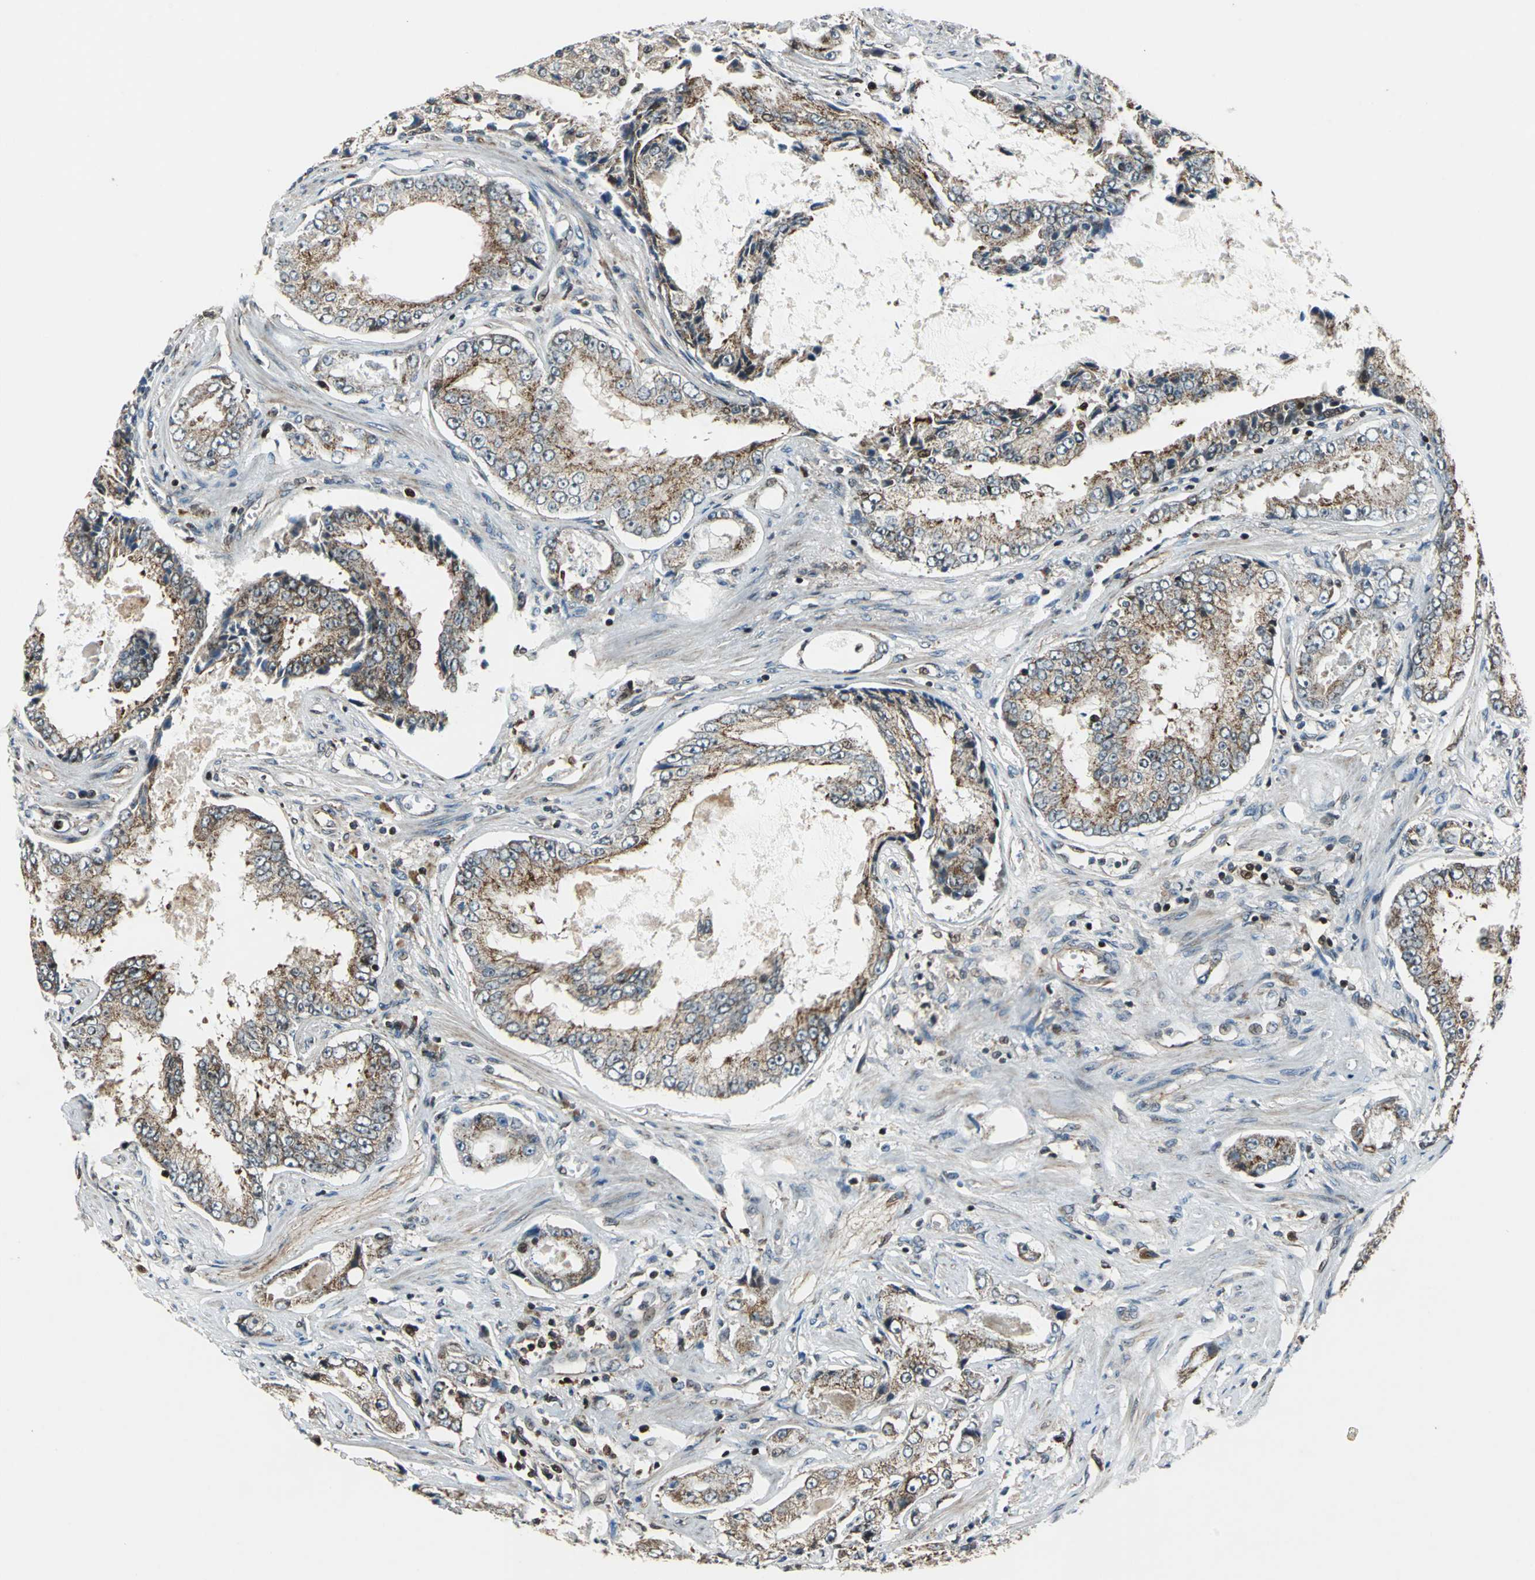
{"staining": {"intensity": "moderate", "quantity": ">75%", "location": "cytoplasmic/membranous"}, "tissue": "prostate cancer", "cell_type": "Tumor cells", "image_type": "cancer", "snomed": [{"axis": "morphology", "description": "Adenocarcinoma, High grade"}, {"axis": "topography", "description": "Prostate"}], "caption": "Immunohistochemistry (IHC) (DAB (3,3'-diaminobenzidine)) staining of human prostate cancer (high-grade adenocarcinoma) demonstrates moderate cytoplasmic/membranous protein positivity in about >75% of tumor cells. The staining was performed using DAB to visualize the protein expression in brown, while the nuclei were stained in blue with hematoxylin (Magnification: 20x).", "gene": "AATF", "patient": {"sex": "male", "age": 73}}